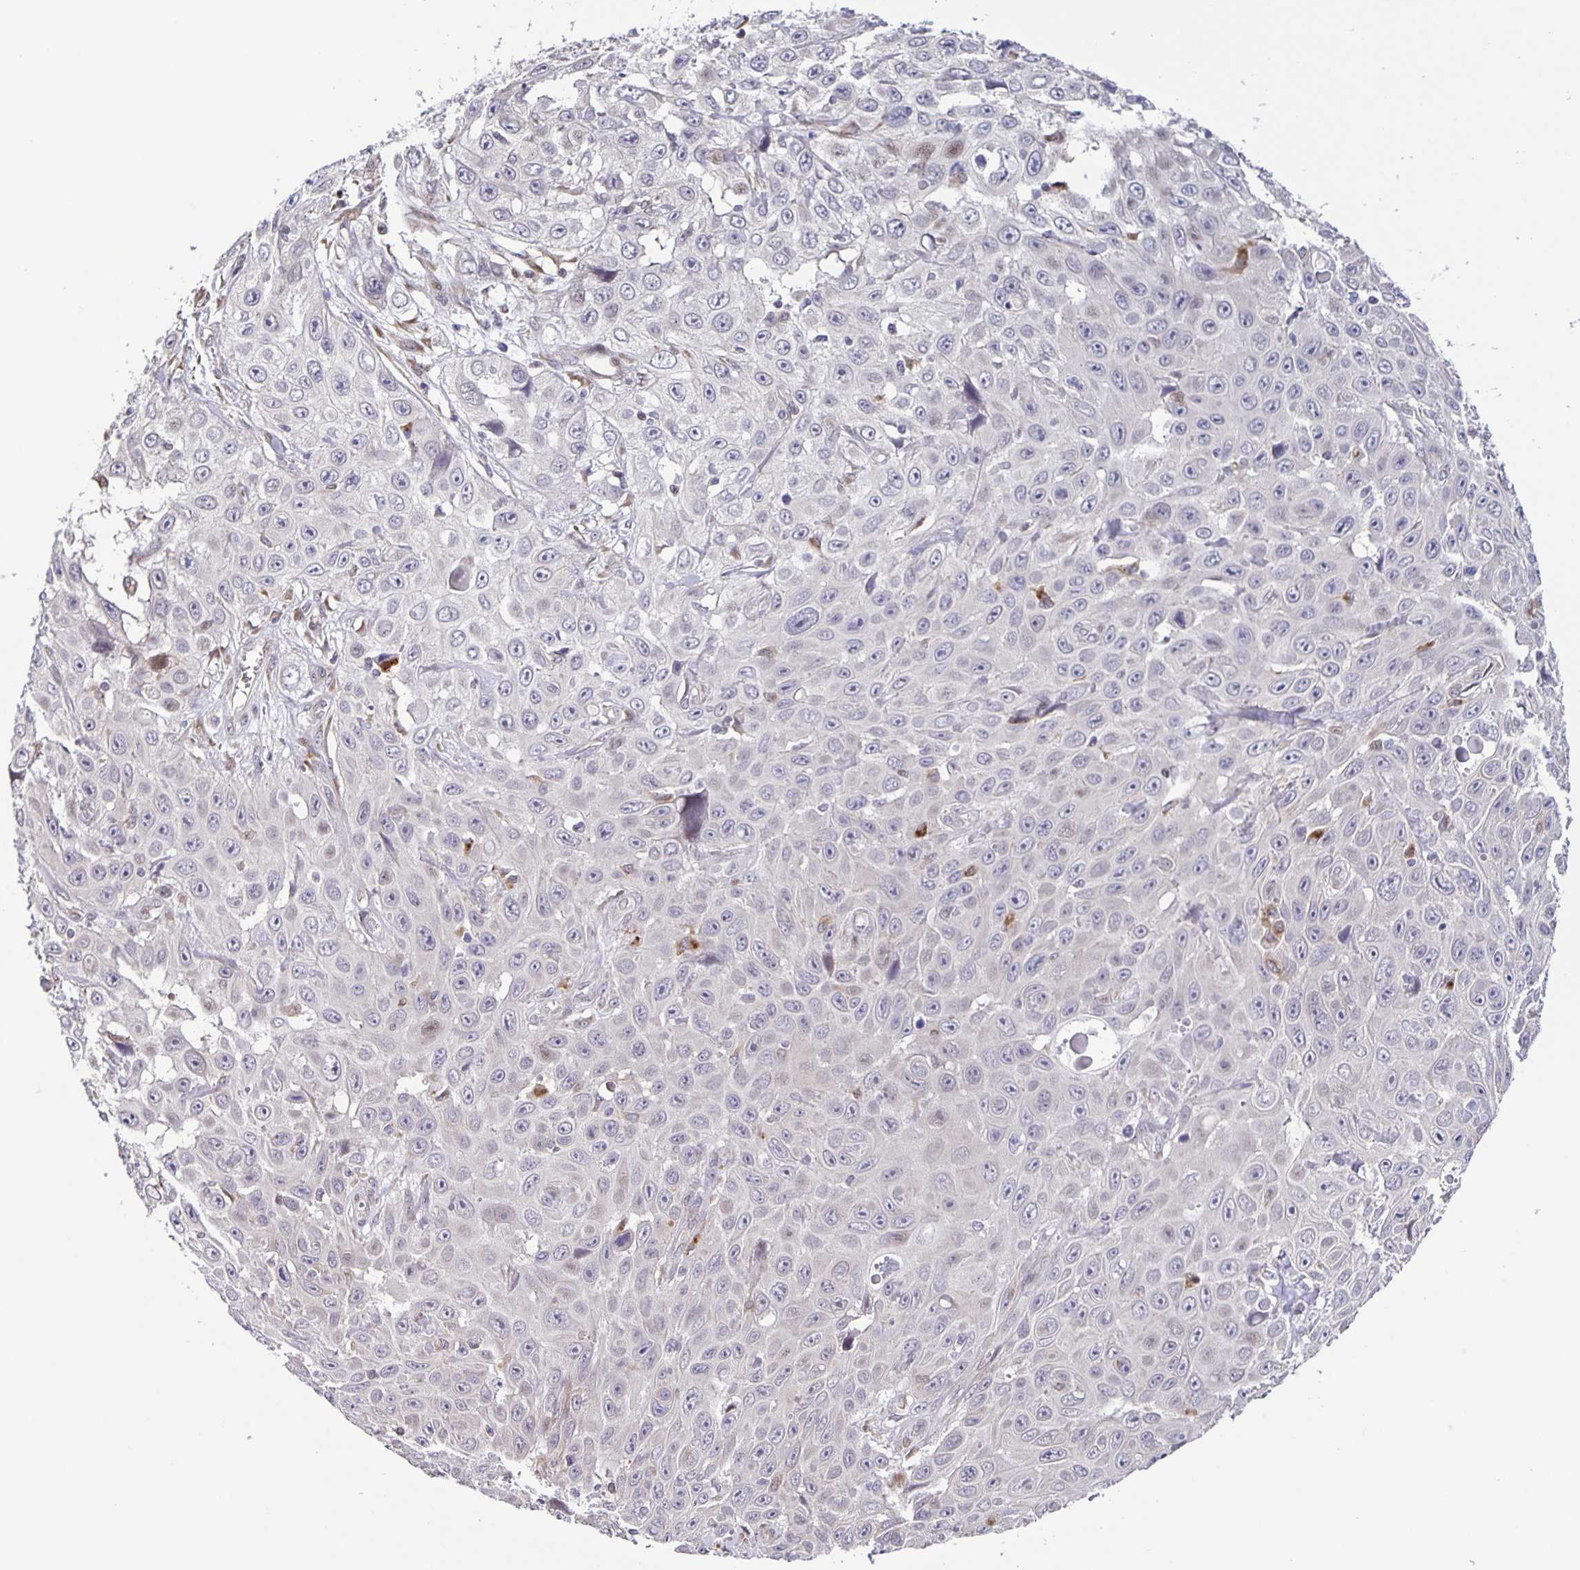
{"staining": {"intensity": "negative", "quantity": "none", "location": "none"}, "tissue": "skin cancer", "cell_type": "Tumor cells", "image_type": "cancer", "snomed": [{"axis": "morphology", "description": "Squamous cell carcinoma, NOS"}, {"axis": "topography", "description": "Skin"}], "caption": "This is an immunohistochemistry (IHC) histopathology image of human skin cancer. There is no expression in tumor cells.", "gene": "MAPK12", "patient": {"sex": "male", "age": 82}}